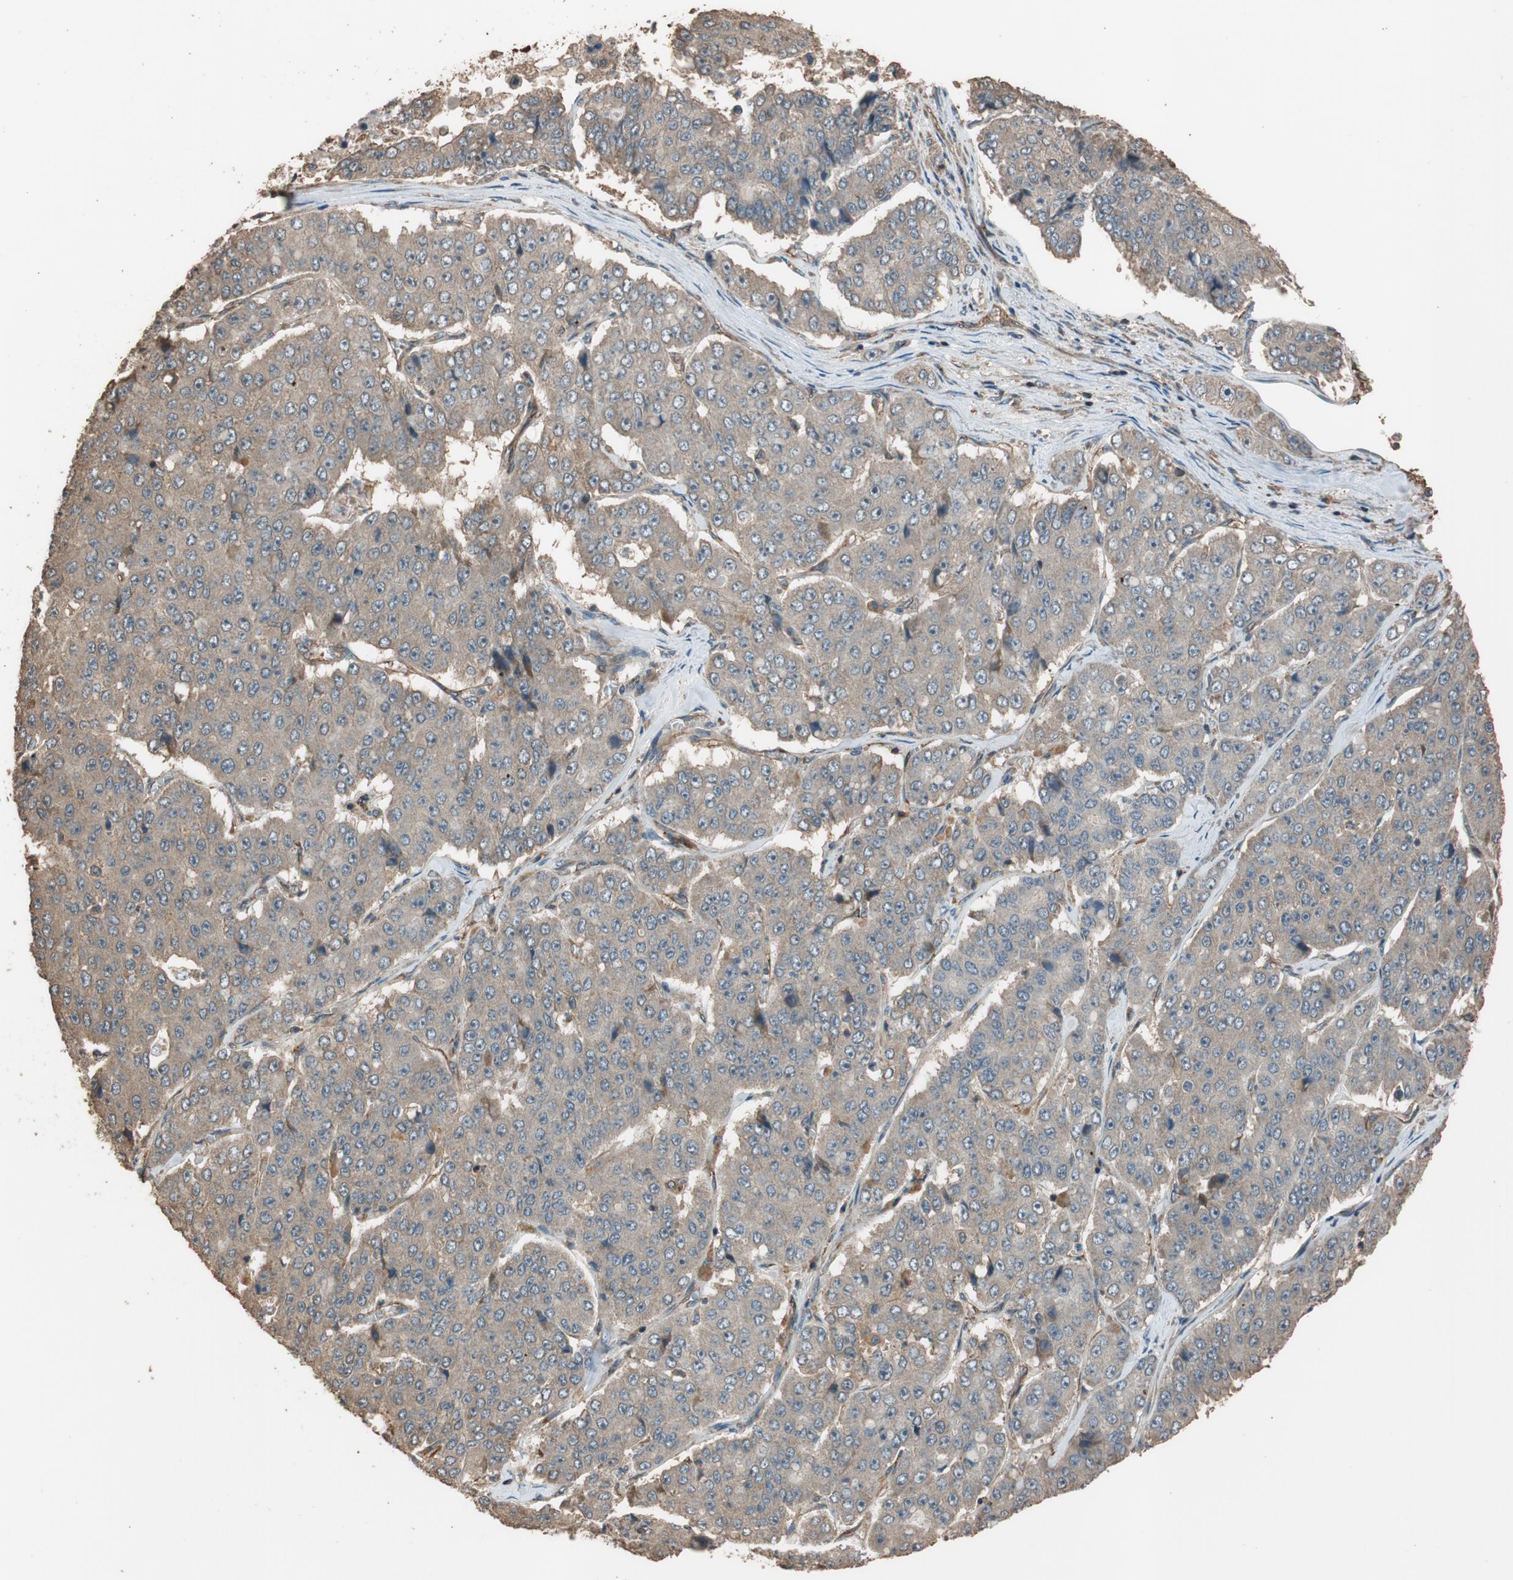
{"staining": {"intensity": "weak", "quantity": "<25%", "location": "cytoplasmic/membranous"}, "tissue": "pancreatic cancer", "cell_type": "Tumor cells", "image_type": "cancer", "snomed": [{"axis": "morphology", "description": "Adenocarcinoma, NOS"}, {"axis": "topography", "description": "Pancreas"}], "caption": "The immunohistochemistry (IHC) photomicrograph has no significant staining in tumor cells of pancreatic adenocarcinoma tissue. (DAB immunohistochemistry (IHC), high magnification).", "gene": "MST1R", "patient": {"sex": "male", "age": 50}}